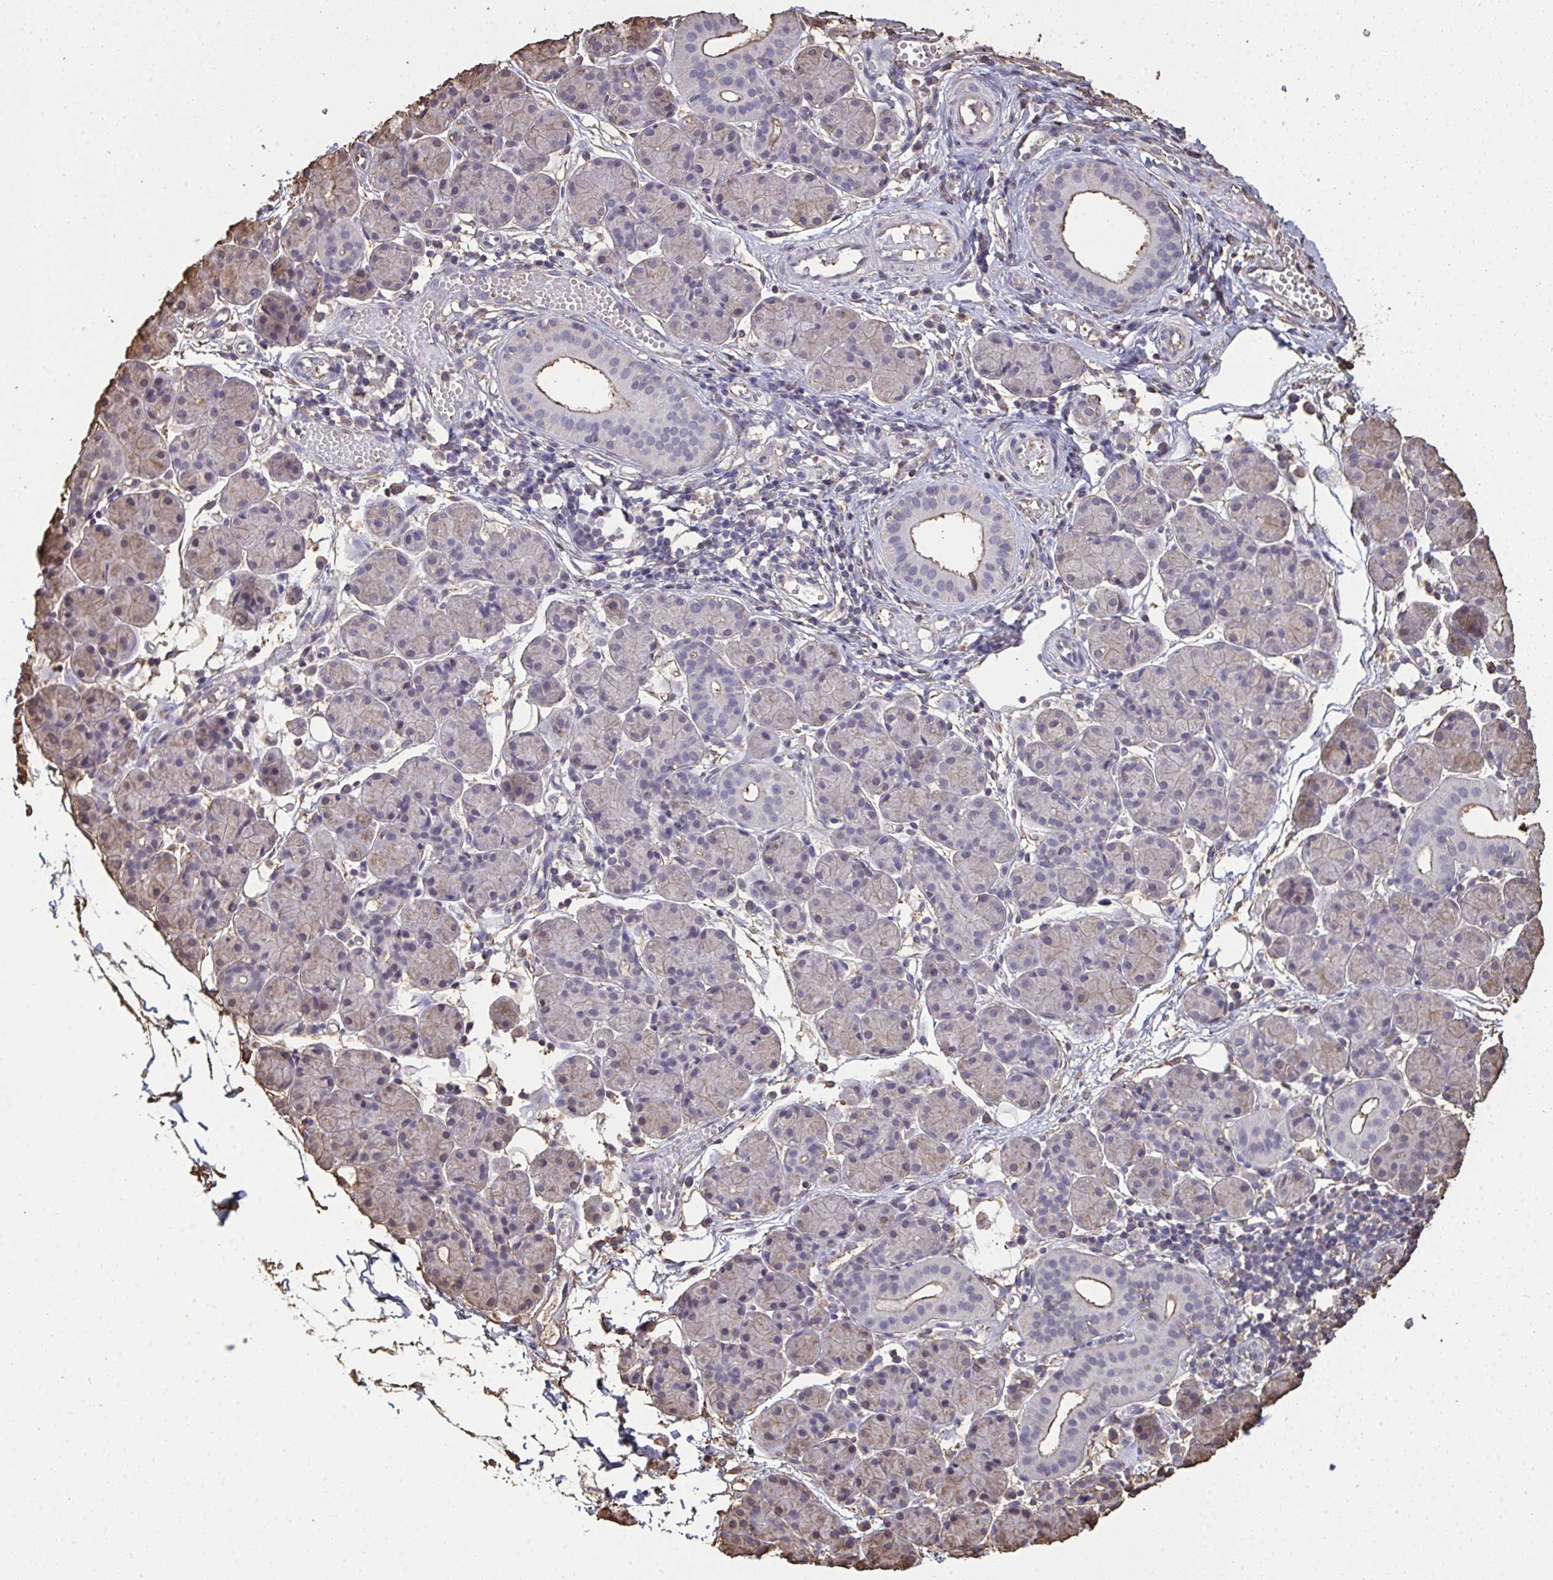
{"staining": {"intensity": "moderate", "quantity": "25%-75%", "location": "cytoplasmic/membranous"}, "tissue": "salivary gland", "cell_type": "Glandular cells", "image_type": "normal", "snomed": [{"axis": "morphology", "description": "Normal tissue, NOS"}, {"axis": "morphology", "description": "Inflammation, NOS"}, {"axis": "topography", "description": "Lymph node"}, {"axis": "topography", "description": "Salivary gland"}], "caption": "Immunohistochemical staining of benign salivary gland displays 25%-75% levels of moderate cytoplasmic/membranous protein positivity in approximately 25%-75% of glandular cells.", "gene": "ANXA5", "patient": {"sex": "male", "age": 3}}